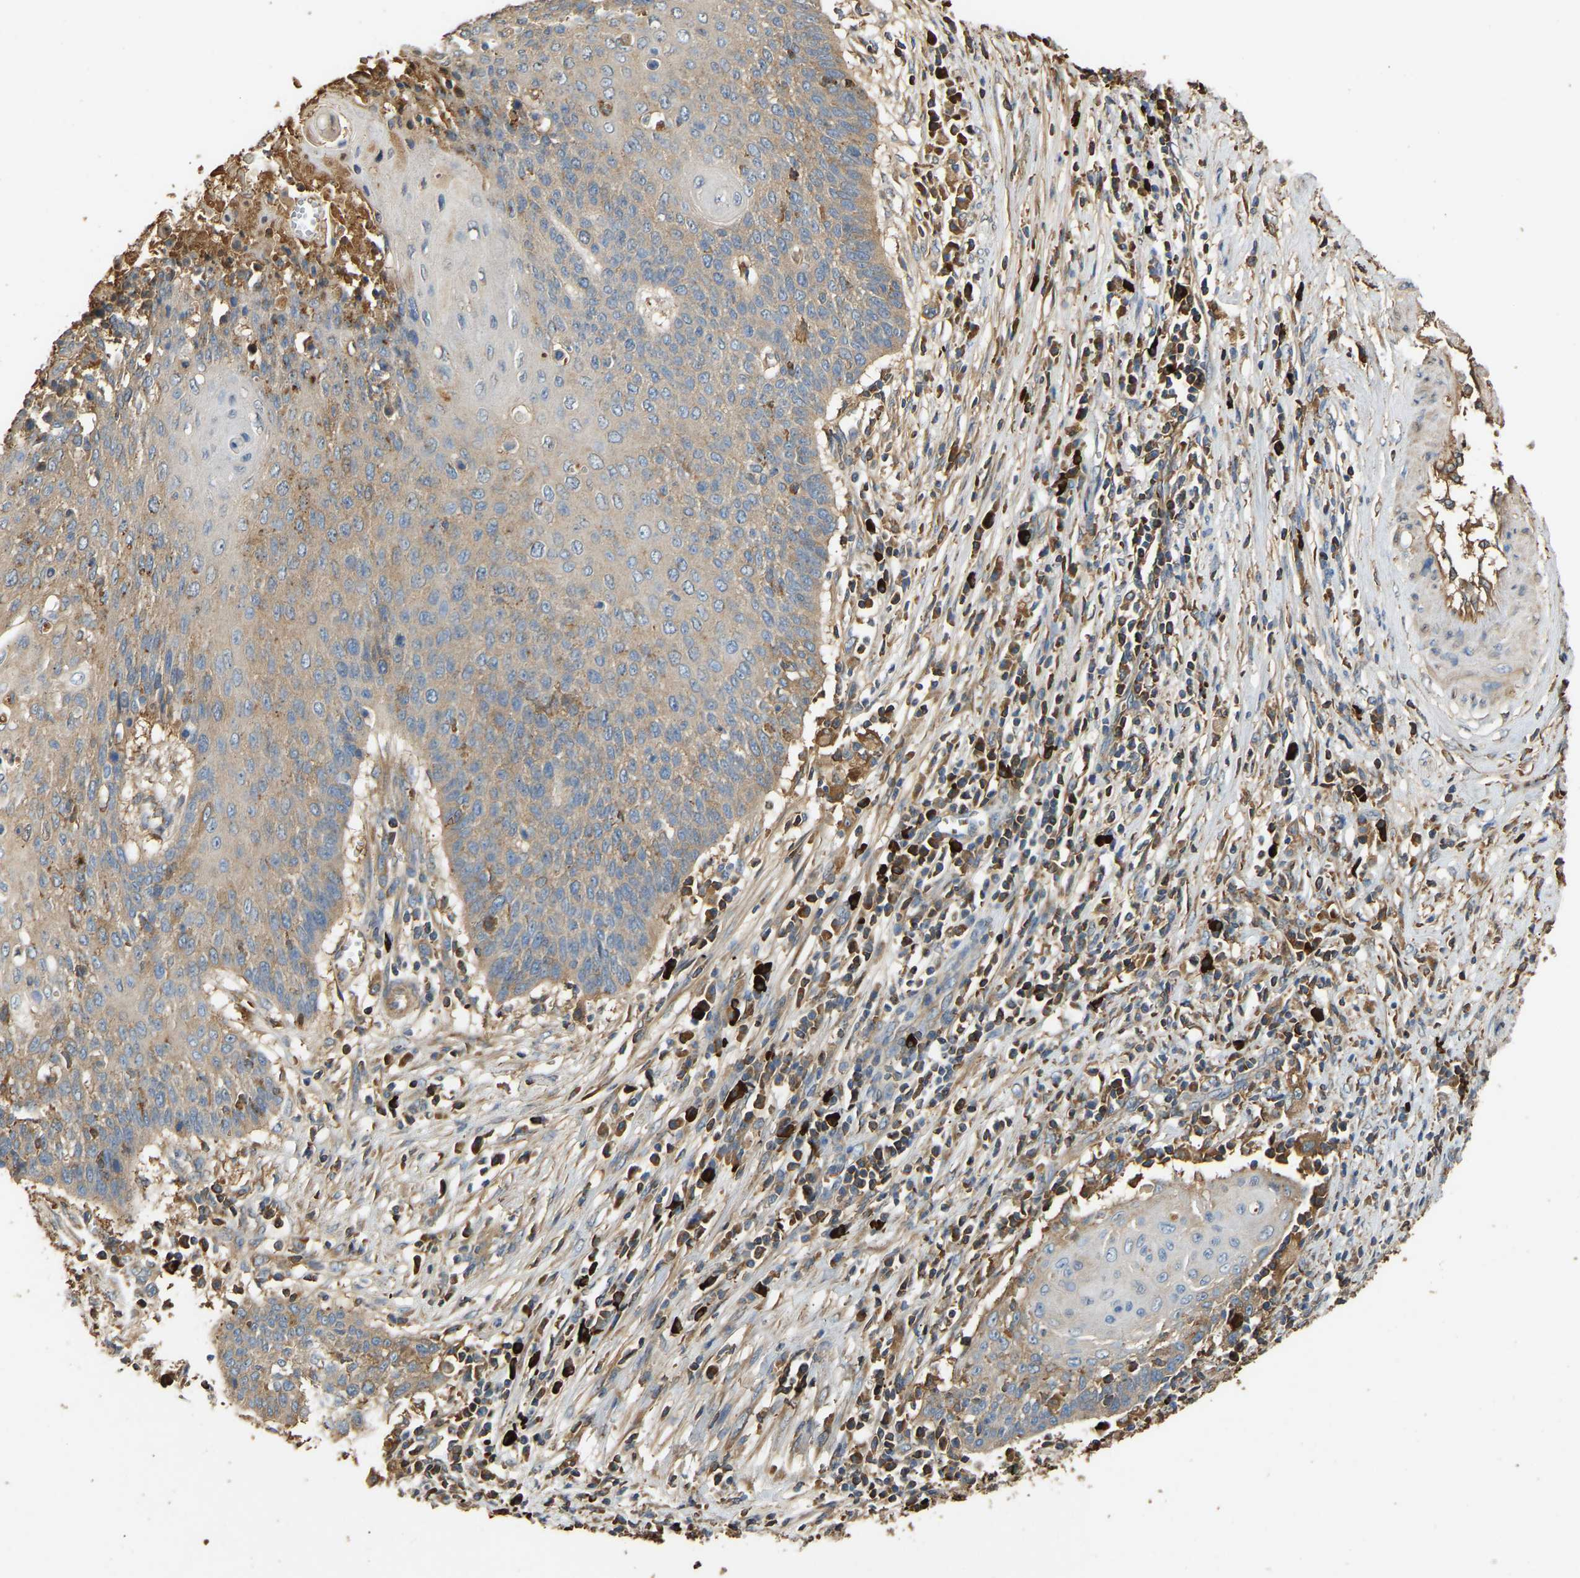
{"staining": {"intensity": "weak", "quantity": ">75%", "location": "cytoplasmic/membranous"}, "tissue": "cervical cancer", "cell_type": "Tumor cells", "image_type": "cancer", "snomed": [{"axis": "morphology", "description": "Squamous cell carcinoma, NOS"}, {"axis": "topography", "description": "Cervix"}], "caption": "Immunohistochemistry (IHC) of cervical cancer (squamous cell carcinoma) shows low levels of weak cytoplasmic/membranous staining in about >75% of tumor cells.", "gene": "TMEM268", "patient": {"sex": "female", "age": 39}}